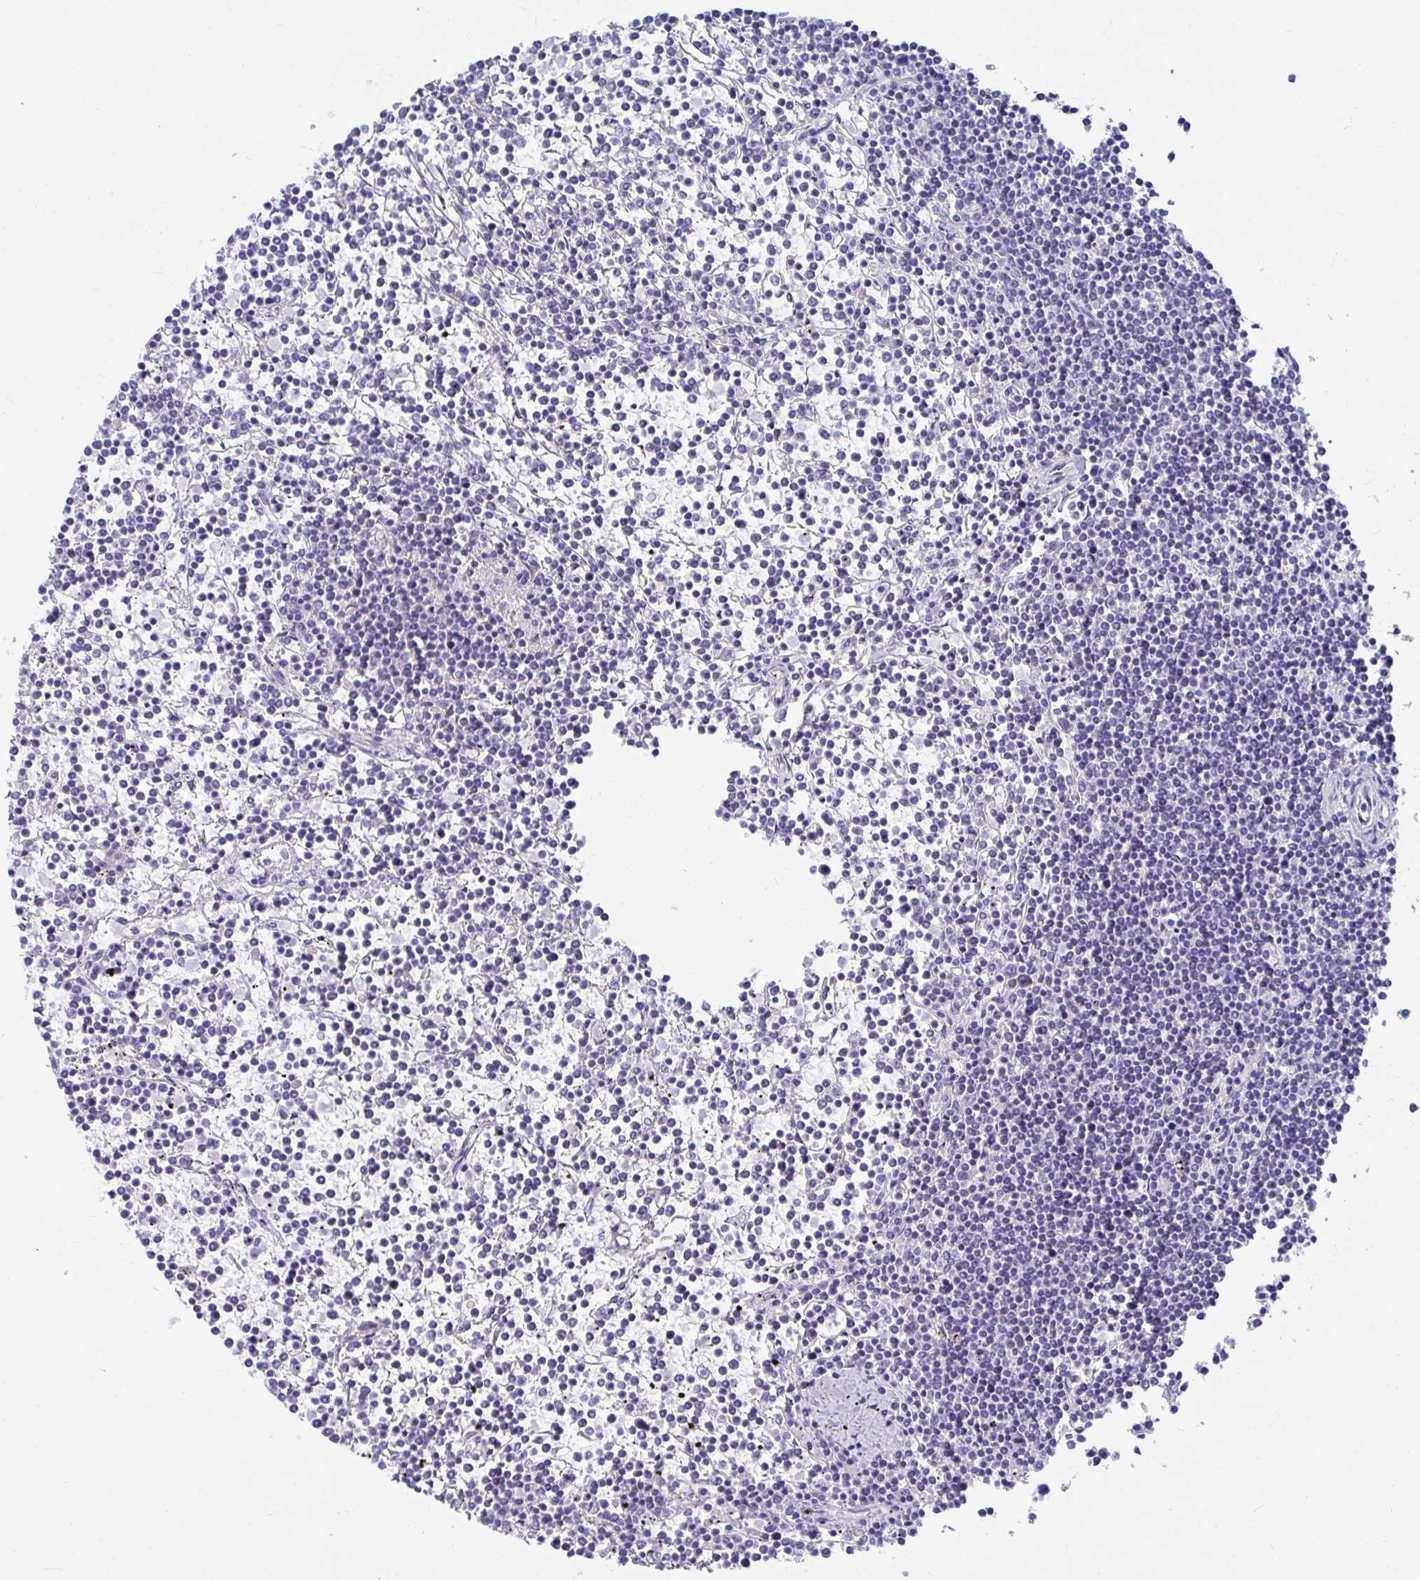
{"staining": {"intensity": "negative", "quantity": "none", "location": "none"}, "tissue": "lymphoma", "cell_type": "Tumor cells", "image_type": "cancer", "snomed": [{"axis": "morphology", "description": "Malignant lymphoma, non-Hodgkin's type, Low grade"}, {"axis": "topography", "description": "Spleen"}], "caption": "This micrograph is of lymphoma stained with IHC to label a protein in brown with the nuclei are counter-stained blue. There is no expression in tumor cells.", "gene": "DAOA", "patient": {"sex": "female", "age": 19}}